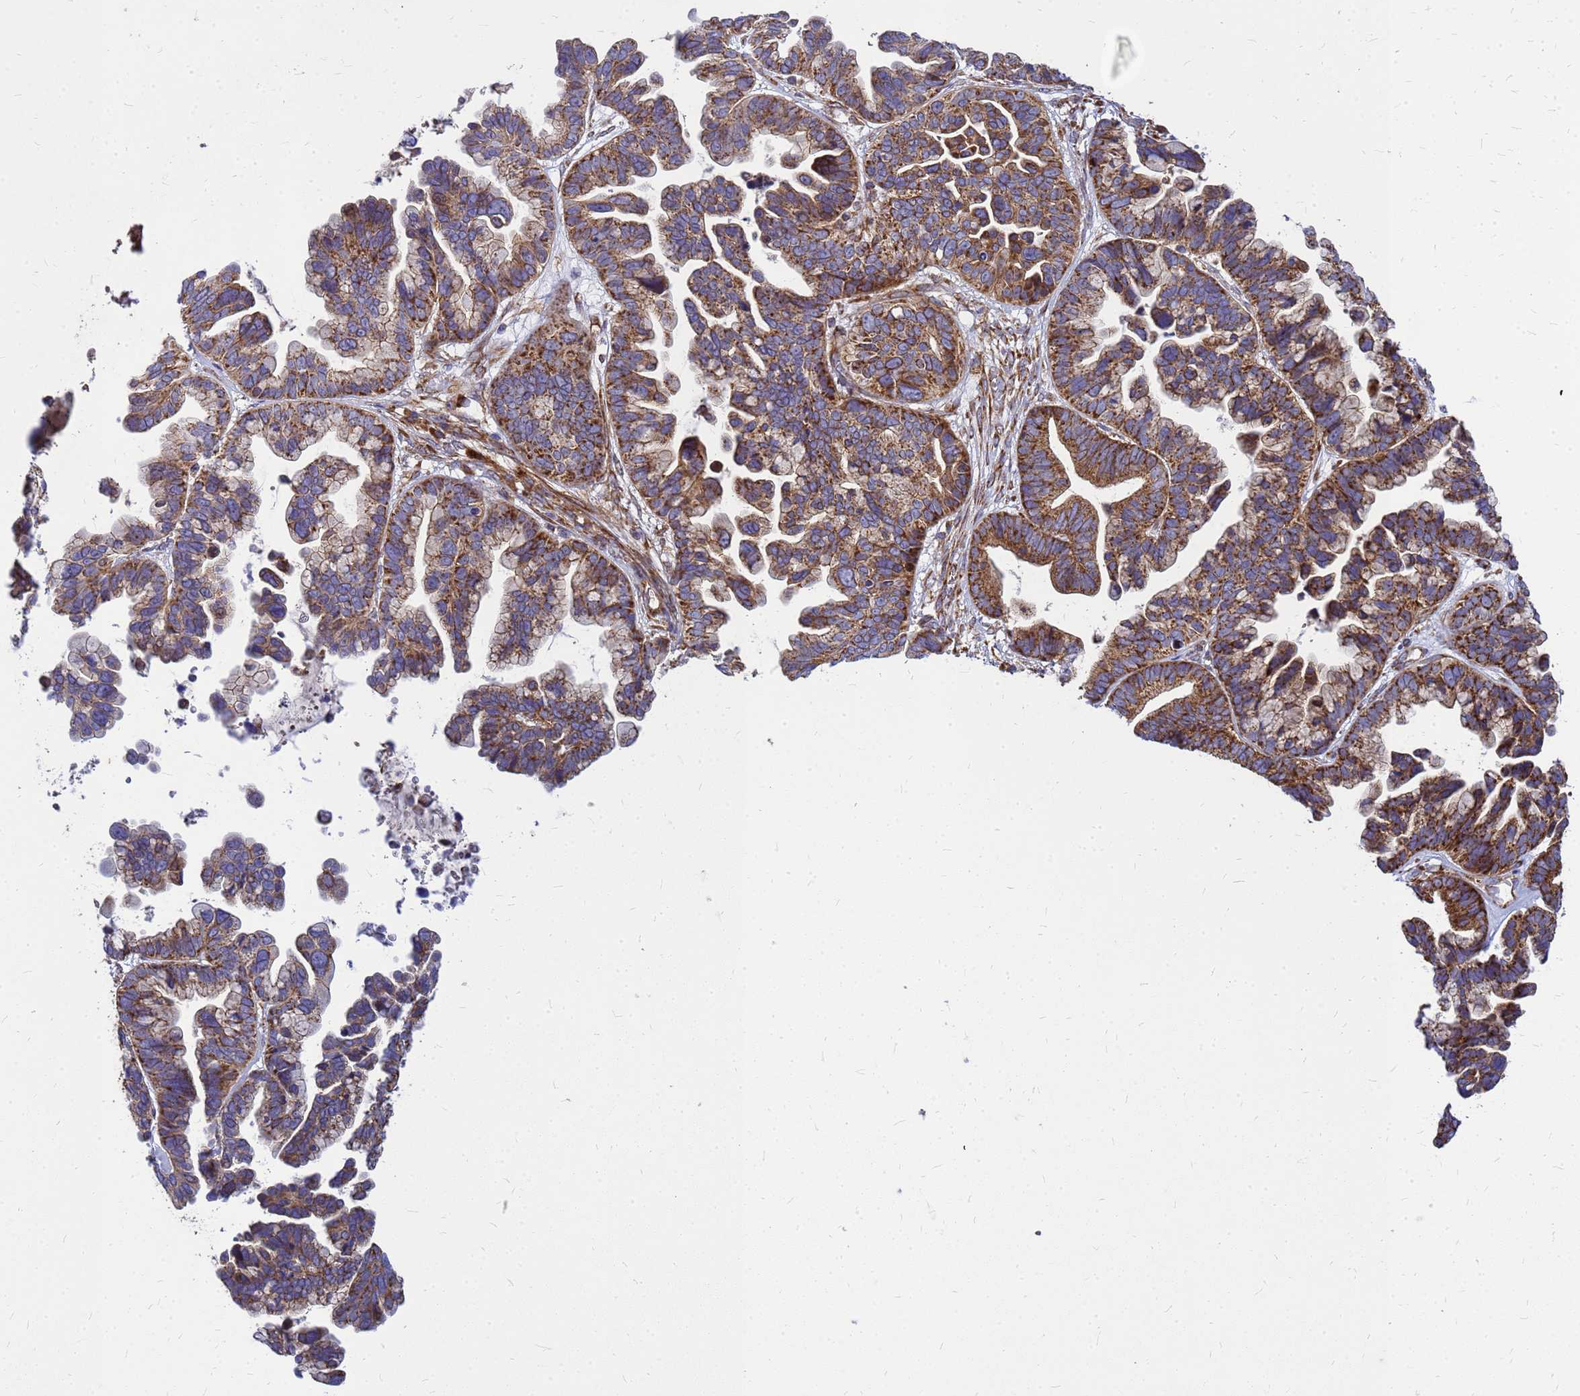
{"staining": {"intensity": "moderate", "quantity": ">75%", "location": "cytoplasmic/membranous"}, "tissue": "ovarian cancer", "cell_type": "Tumor cells", "image_type": "cancer", "snomed": [{"axis": "morphology", "description": "Cystadenocarcinoma, serous, NOS"}, {"axis": "topography", "description": "Ovary"}], "caption": "Serous cystadenocarcinoma (ovarian) stained with a protein marker exhibits moderate staining in tumor cells.", "gene": "FSTL4", "patient": {"sex": "female", "age": 56}}